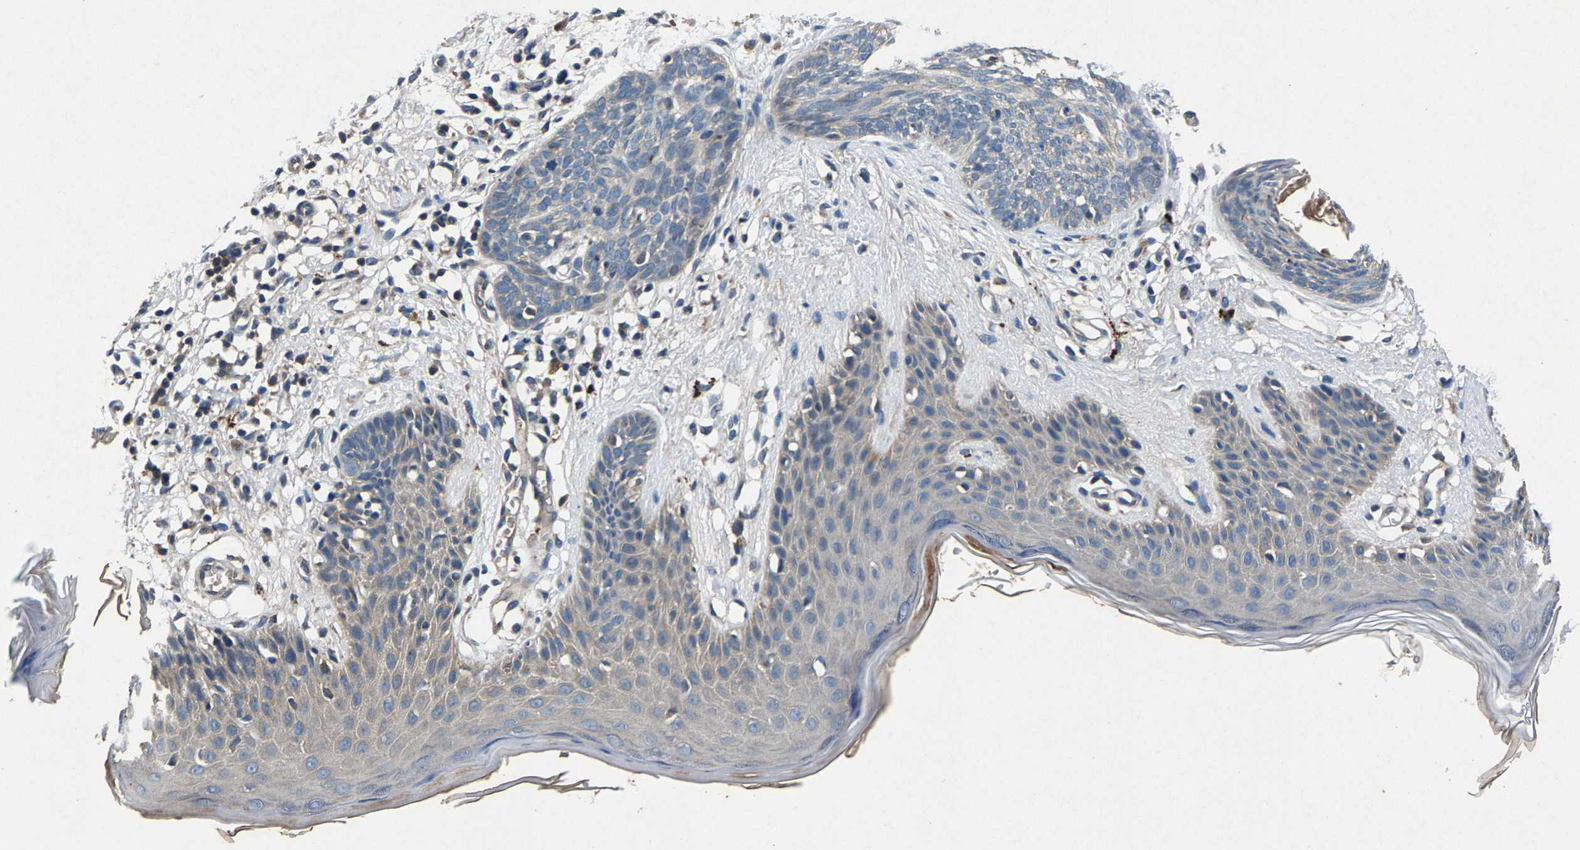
{"staining": {"intensity": "negative", "quantity": "none", "location": "none"}, "tissue": "skin cancer", "cell_type": "Tumor cells", "image_type": "cancer", "snomed": [{"axis": "morphology", "description": "Basal cell carcinoma"}, {"axis": "topography", "description": "Skin"}], "caption": "Human basal cell carcinoma (skin) stained for a protein using immunohistochemistry exhibits no positivity in tumor cells.", "gene": "PRXL2C", "patient": {"sex": "female", "age": 59}}